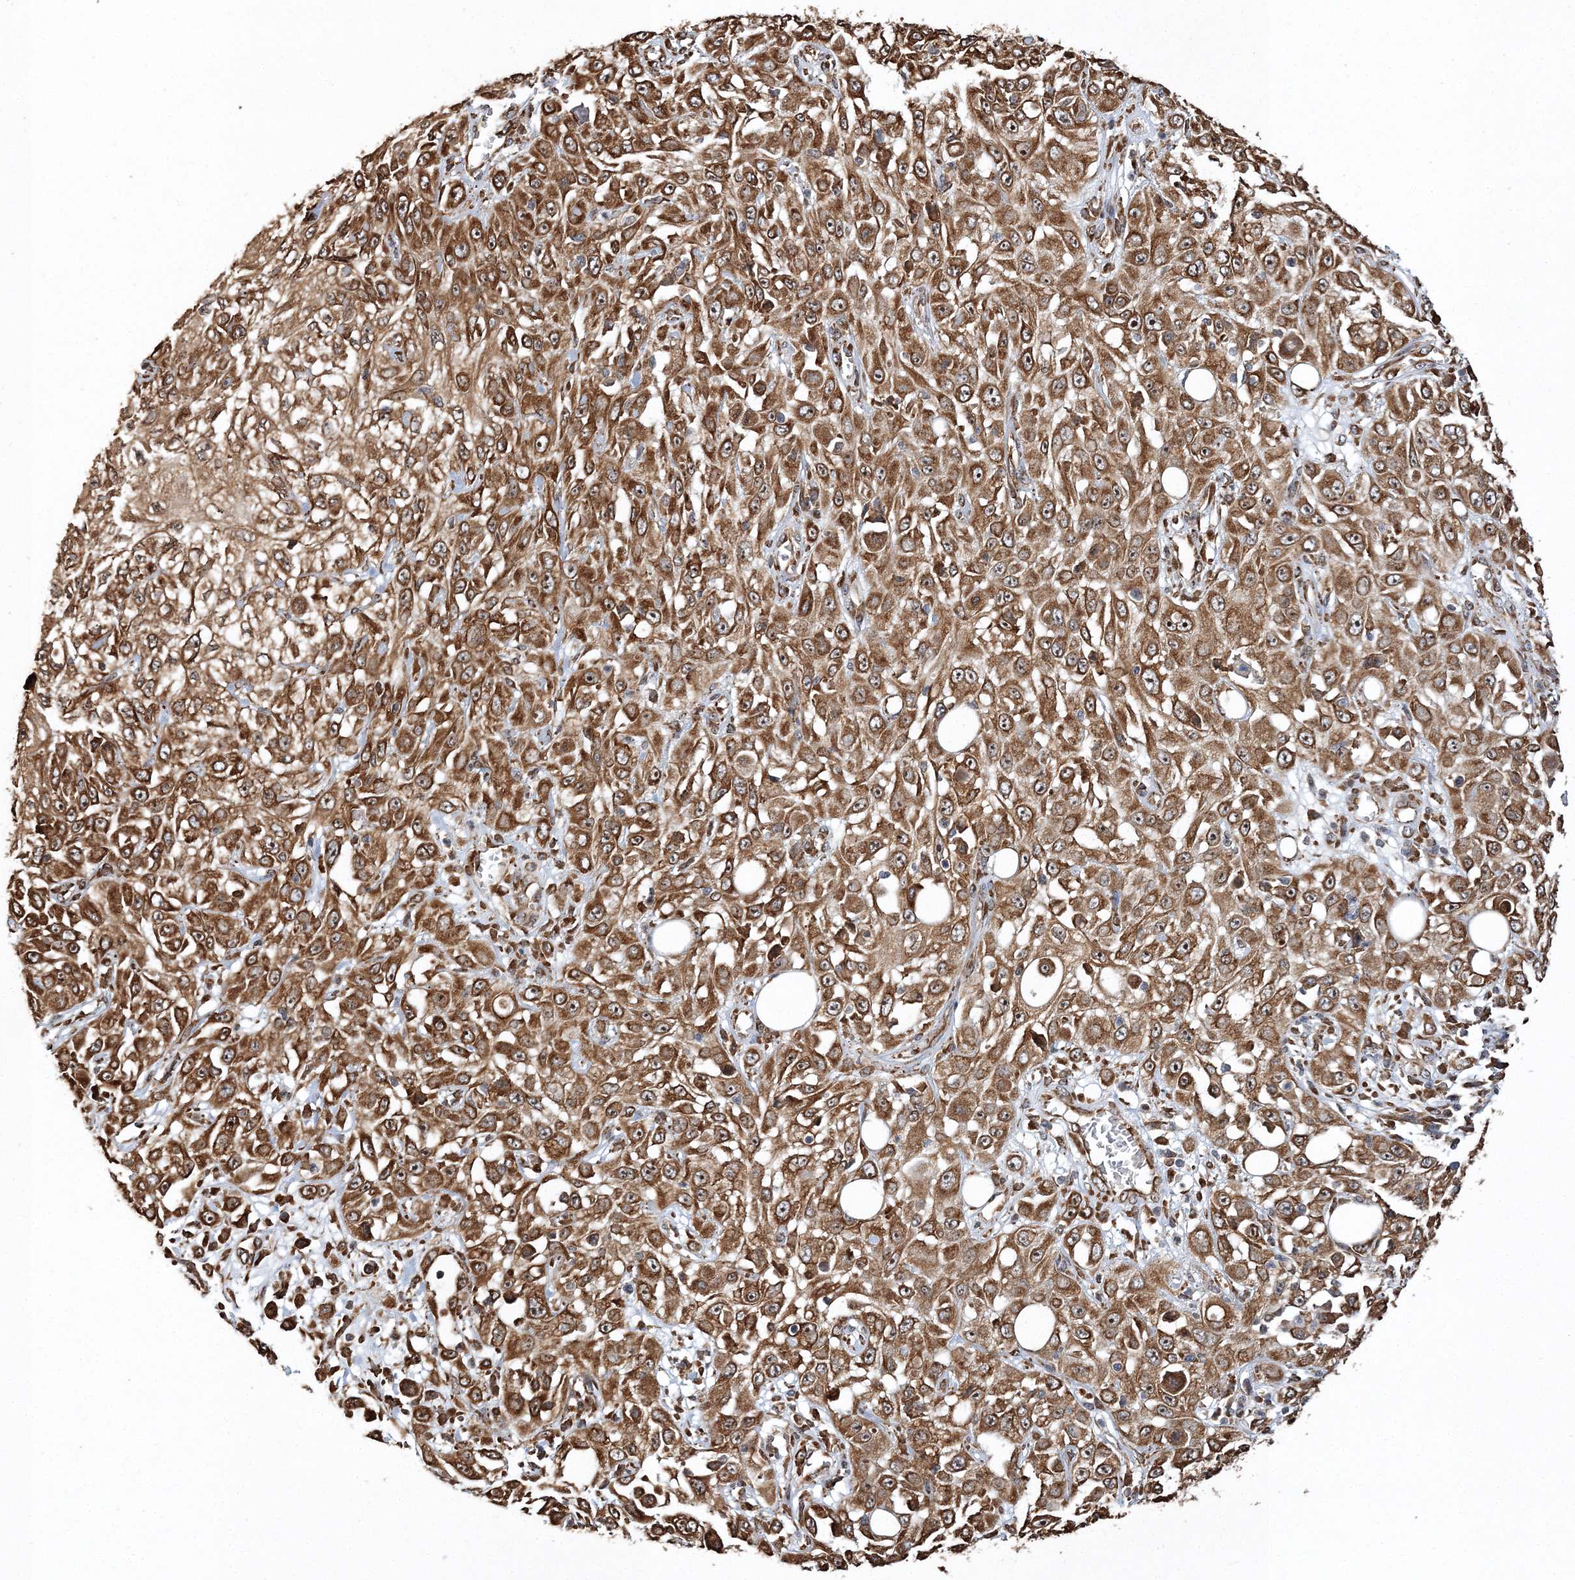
{"staining": {"intensity": "moderate", "quantity": ">75%", "location": "cytoplasmic/membranous"}, "tissue": "skin cancer", "cell_type": "Tumor cells", "image_type": "cancer", "snomed": [{"axis": "morphology", "description": "Squamous cell carcinoma, NOS"}, {"axis": "morphology", "description": "Squamous cell carcinoma, metastatic, NOS"}, {"axis": "topography", "description": "Skin"}, {"axis": "topography", "description": "Lymph node"}], "caption": "Immunohistochemical staining of squamous cell carcinoma (skin) exhibits moderate cytoplasmic/membranous protein expression in about >75% of tumor cells. (DAB (3,3'-diaminobenzidine) IHC with brightfield microscopy, high magnification).", "gene": "SCRN3", "patient": {"sex": "male", "age": 75}}